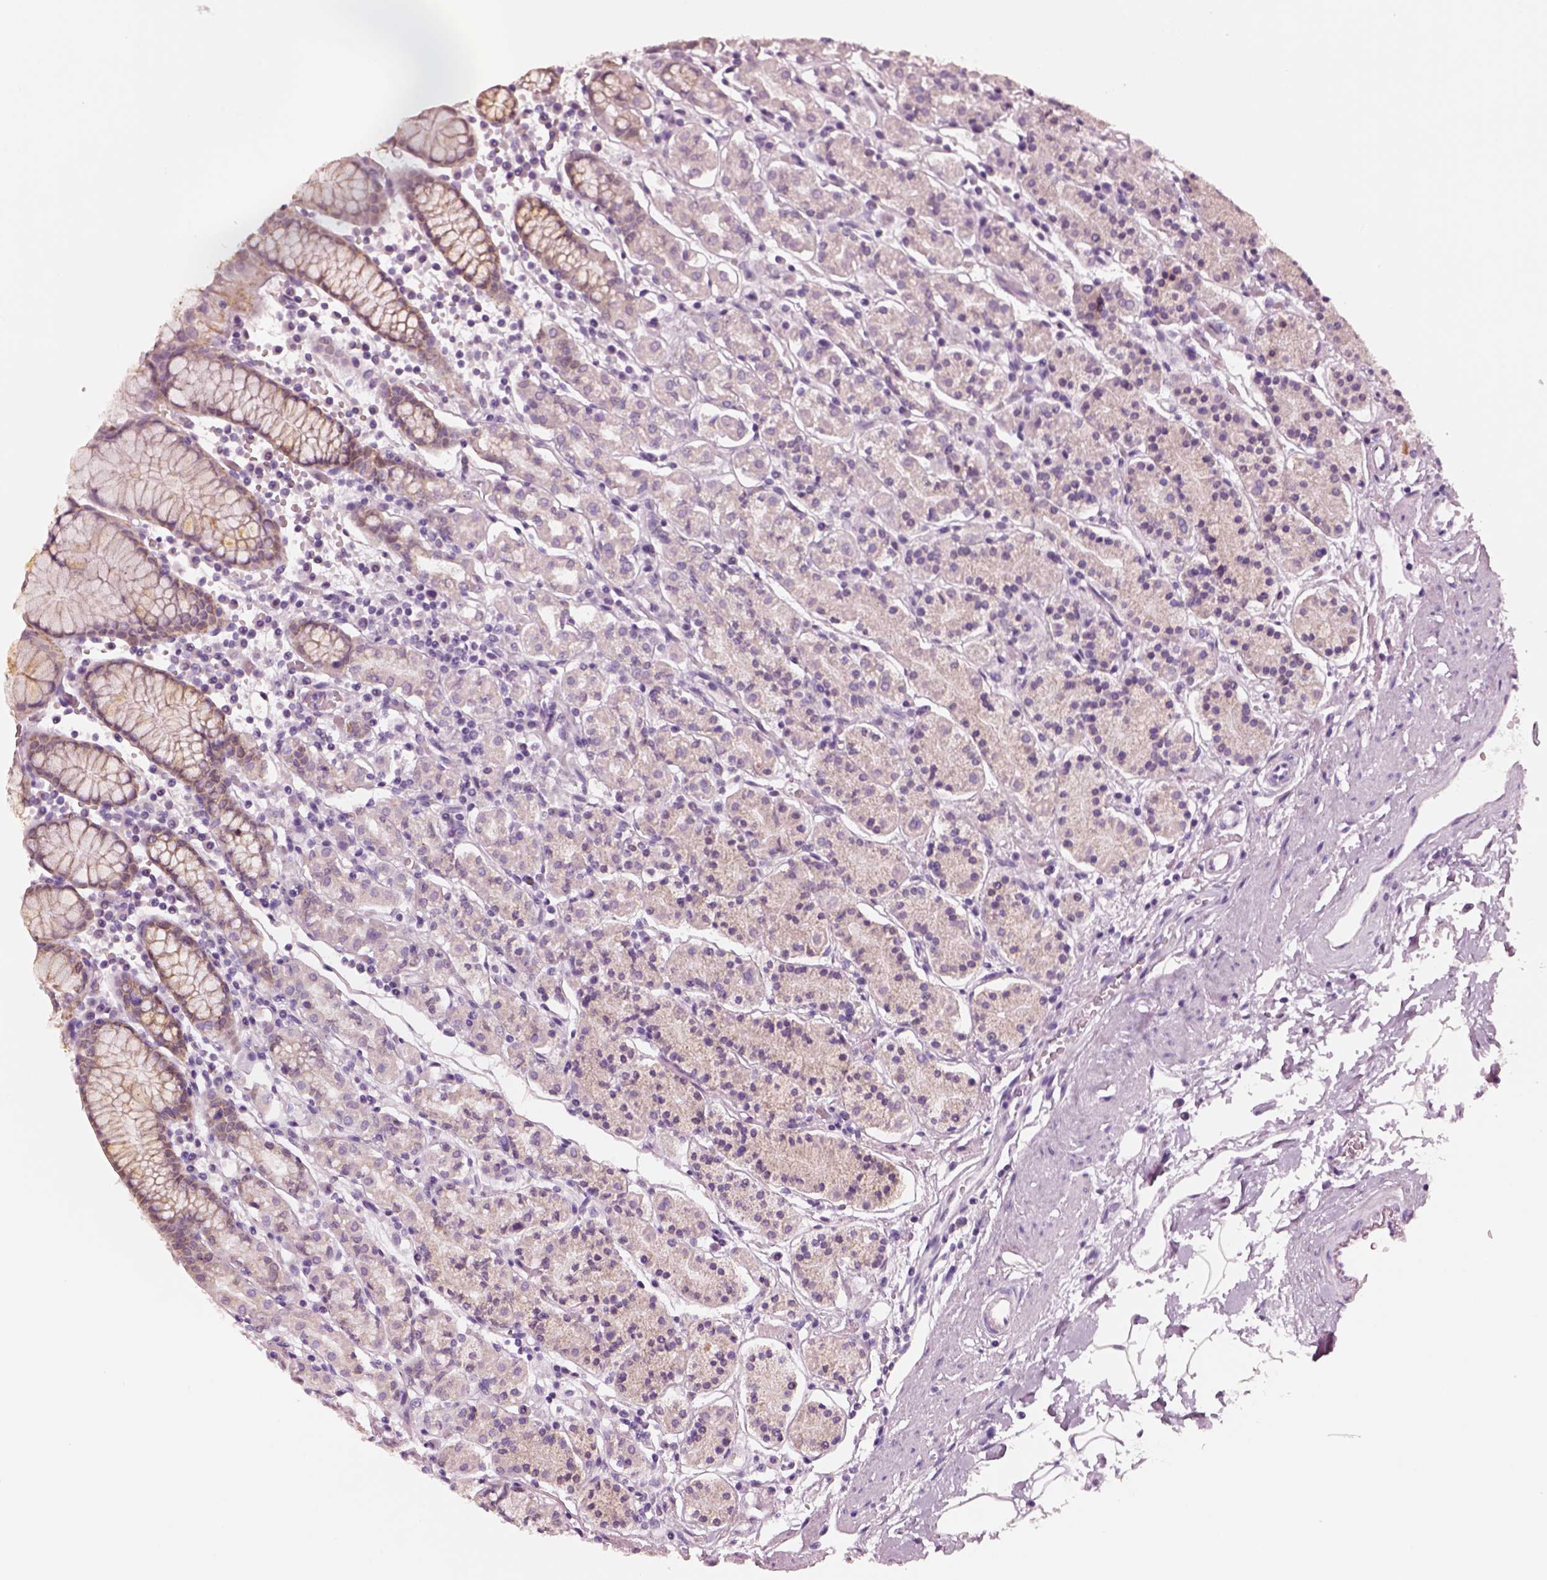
{"staining": {"intensity": "moderate", "quantity": ">75%", "location": "cytoplasmic/membranous"}, "tissue": "stomach", "cell_type": "Glandular cells", "image_type": "normal", "snomed": [{"axis": "morphology", "description": "Normal tissue, NOS"}, {"axis": "topography", "description": "Stomach, upper"}, {"axis": "topography", "description": "Stomach"}], "caption": "This histopathology image exhibits unremarkable stomach stained with immunohistochemistry (IHC) to label a protein in brown. The cytoplasmic/membranous of glandular cells show moderate positivity for the protein. Nuclei are counter-stained blue.", "gene": "ELSPBP1", "patient": {"sex": "male", "age": 62}}